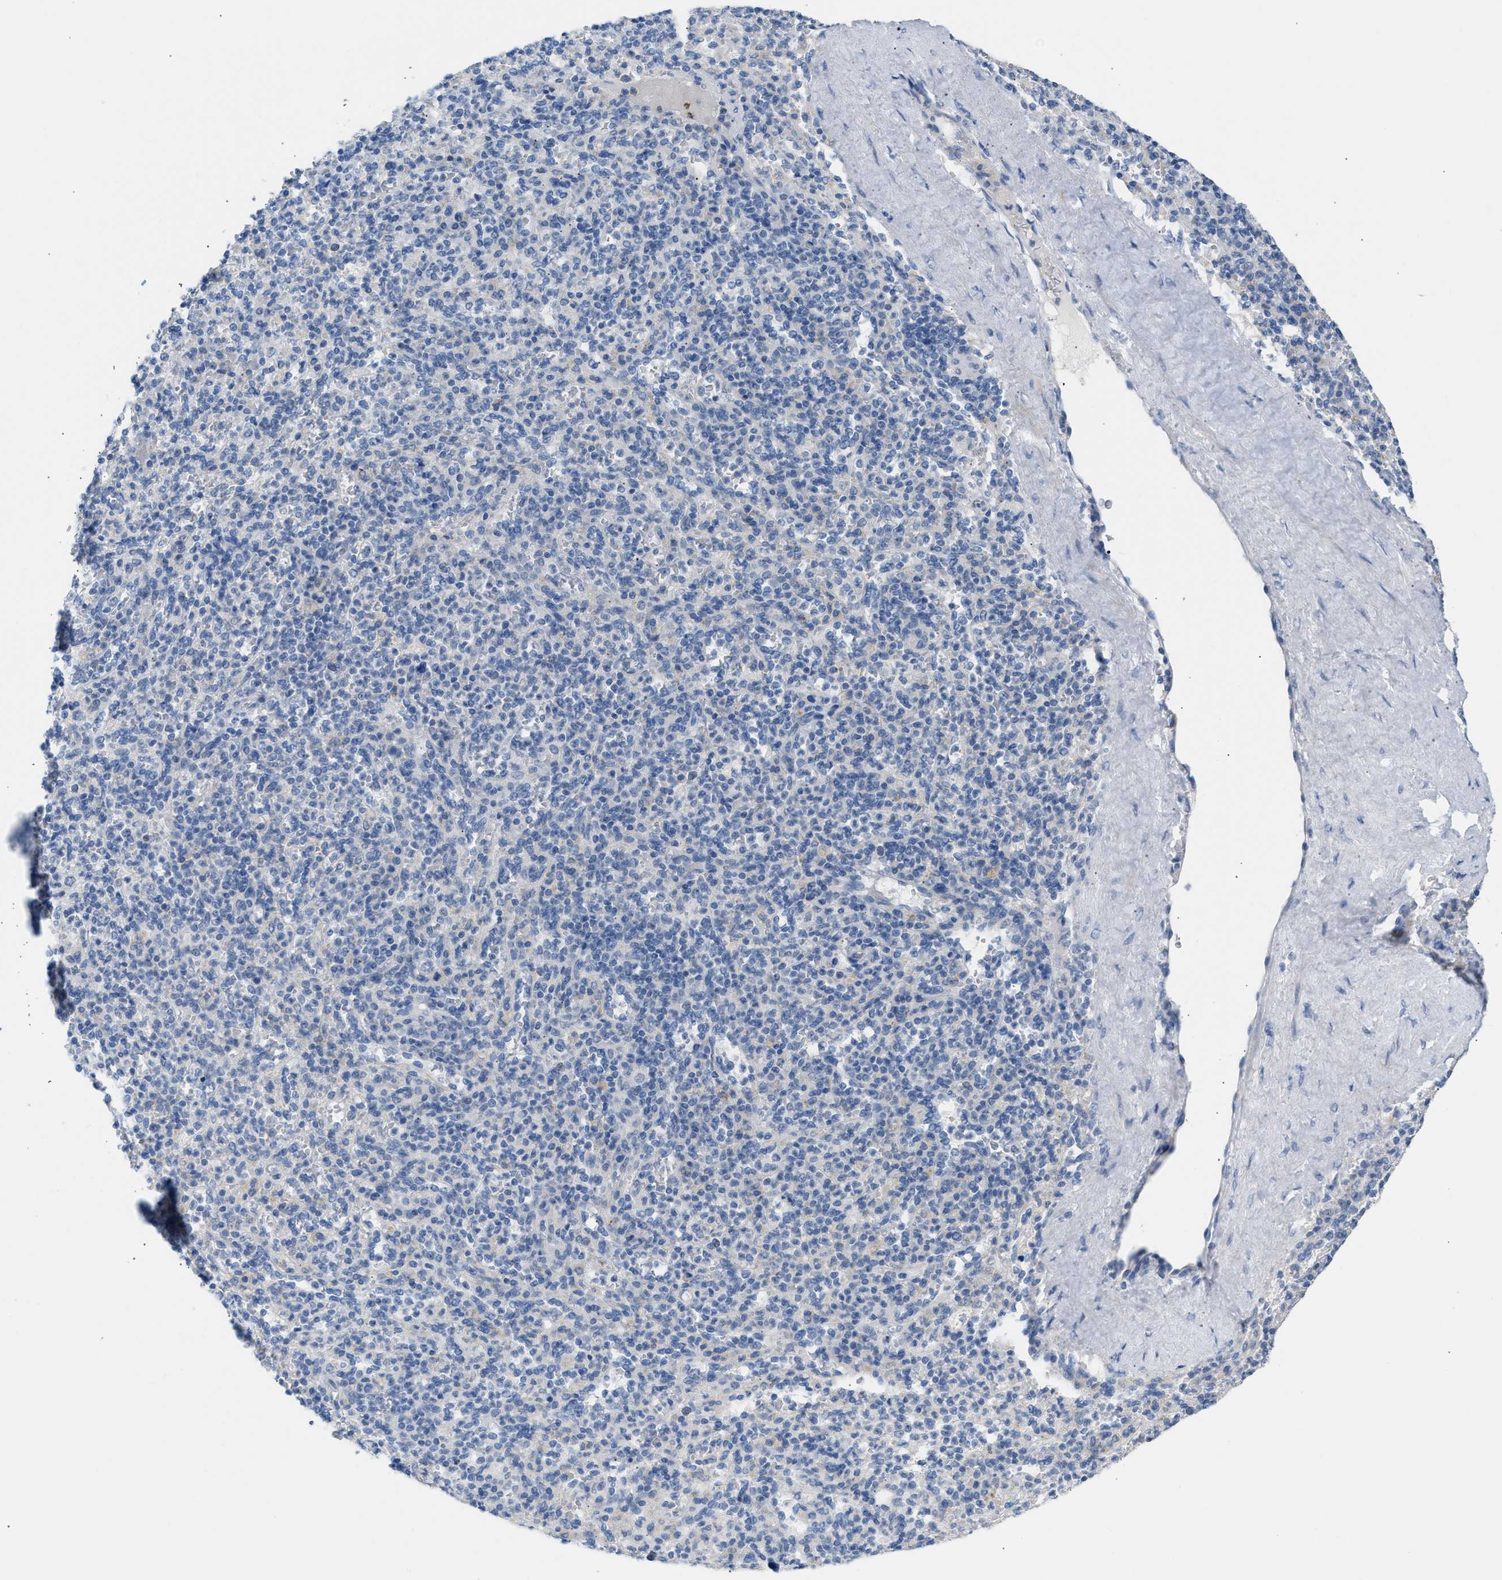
{"staining": {"intensity": "negative", "quantity": "none", "location": "none"}, "tissue": "spleen", "cell_type": "Cells in red pulp", "image_type": "normal", "snomed": [{"axis": "morphology", "description": "Normal tissue, NOS"}, {"axis": "topography", "description": "Spleen"}], "caption": "Protein analysis of benign spleen exhibits no significant expression in cells in red pulp.", "gene": "ERBB2", "patient": {"sex": "male", "age": 36}}